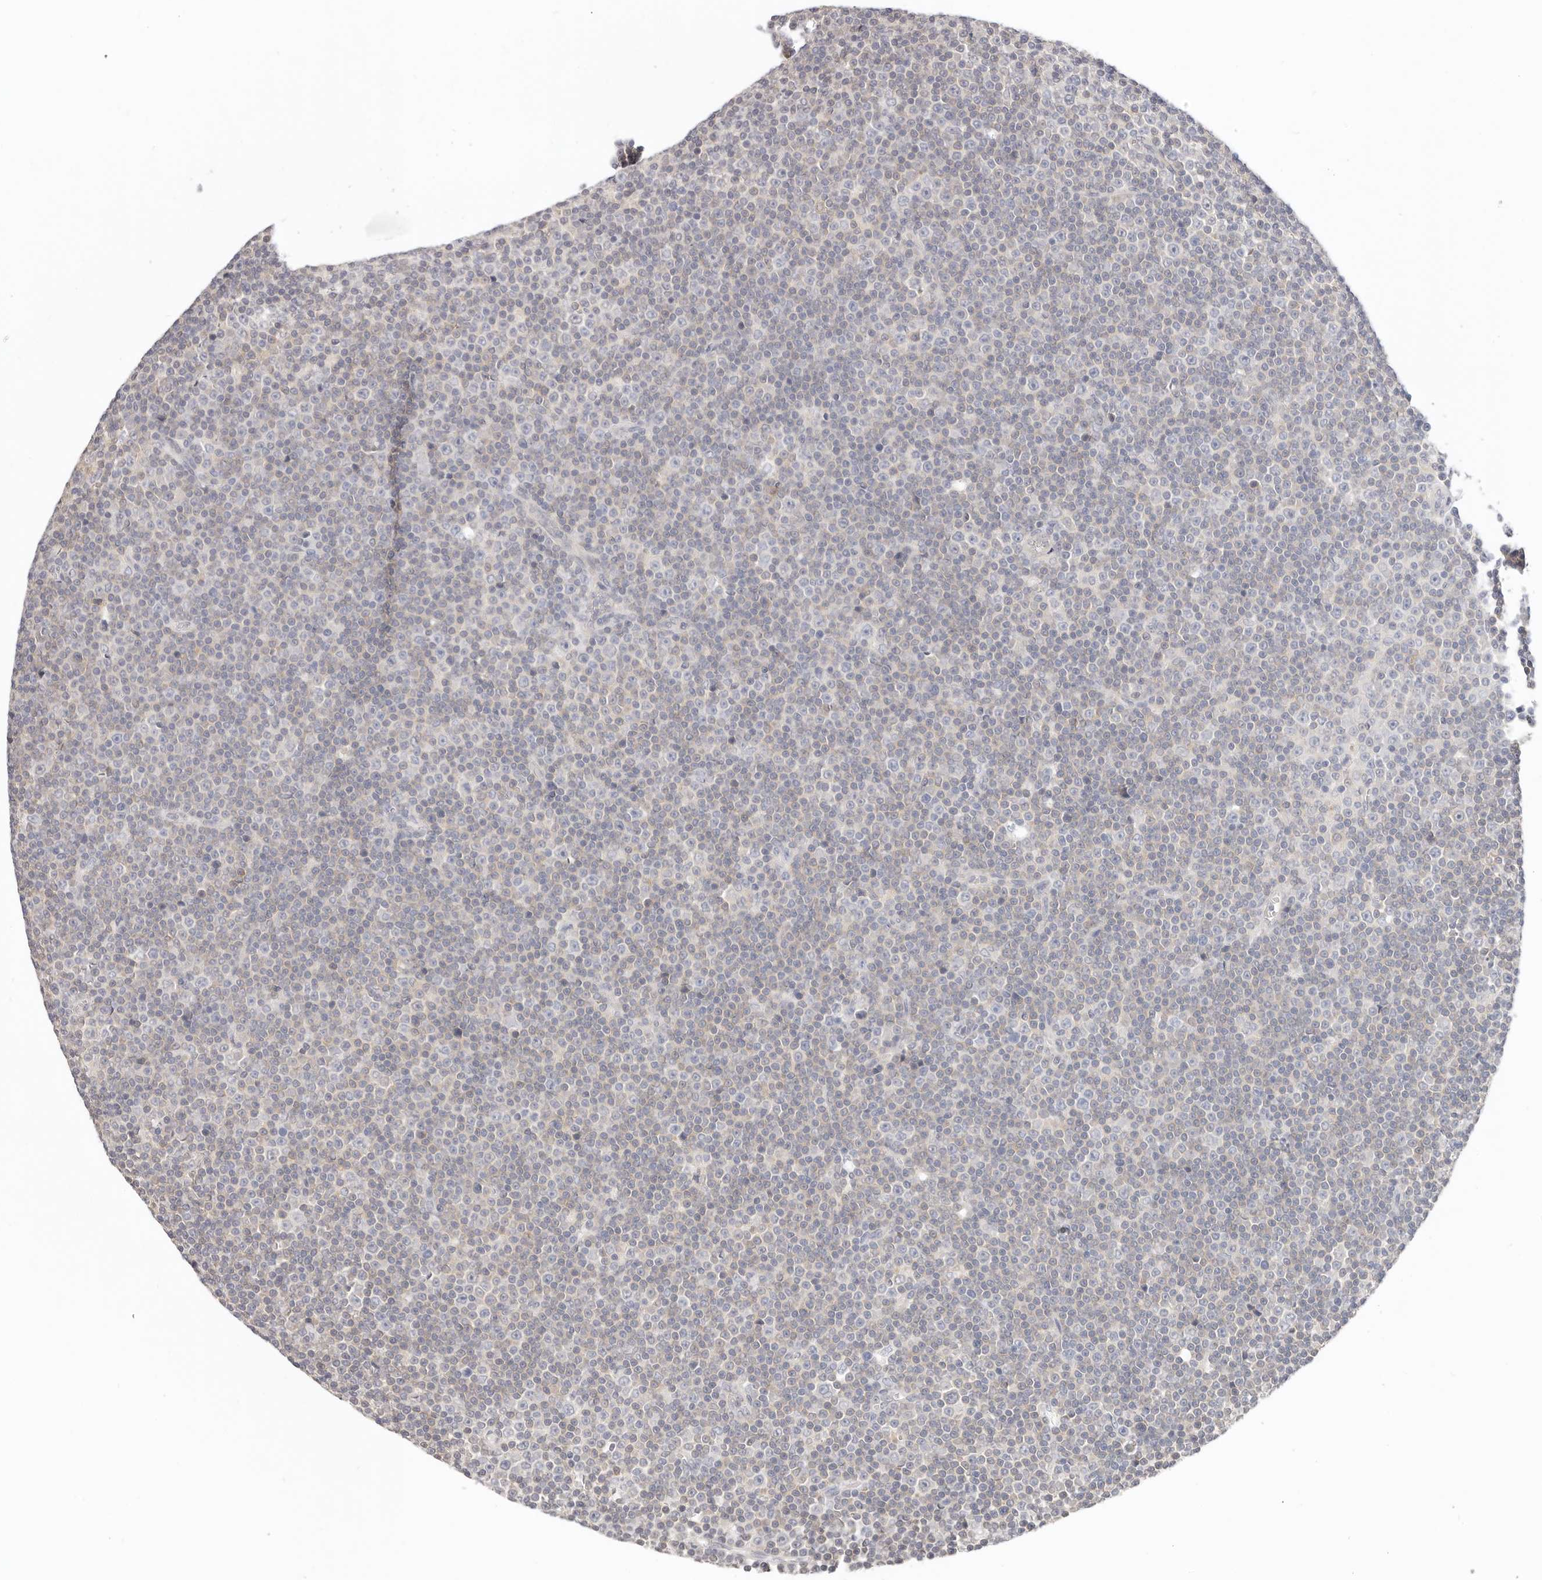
{"staining": {"intensity": "negative", "quantity": "none", "location": "none"}, "tissue": "lymphoma", "cell_type": "Tumor cells", "image_type": "cancer", "snomed": [{"axis": "morphology", "description": "Malignant lymphoma, non-Hodgkin's type, Low grade"}, {"axis": "topography", "description": "Lymph node"}], "caption": "The micrograph shows no staining of tumor cells in lymphoma.", "gene": "GGPS1", "patient": {"sex": "female", "age": 67}}